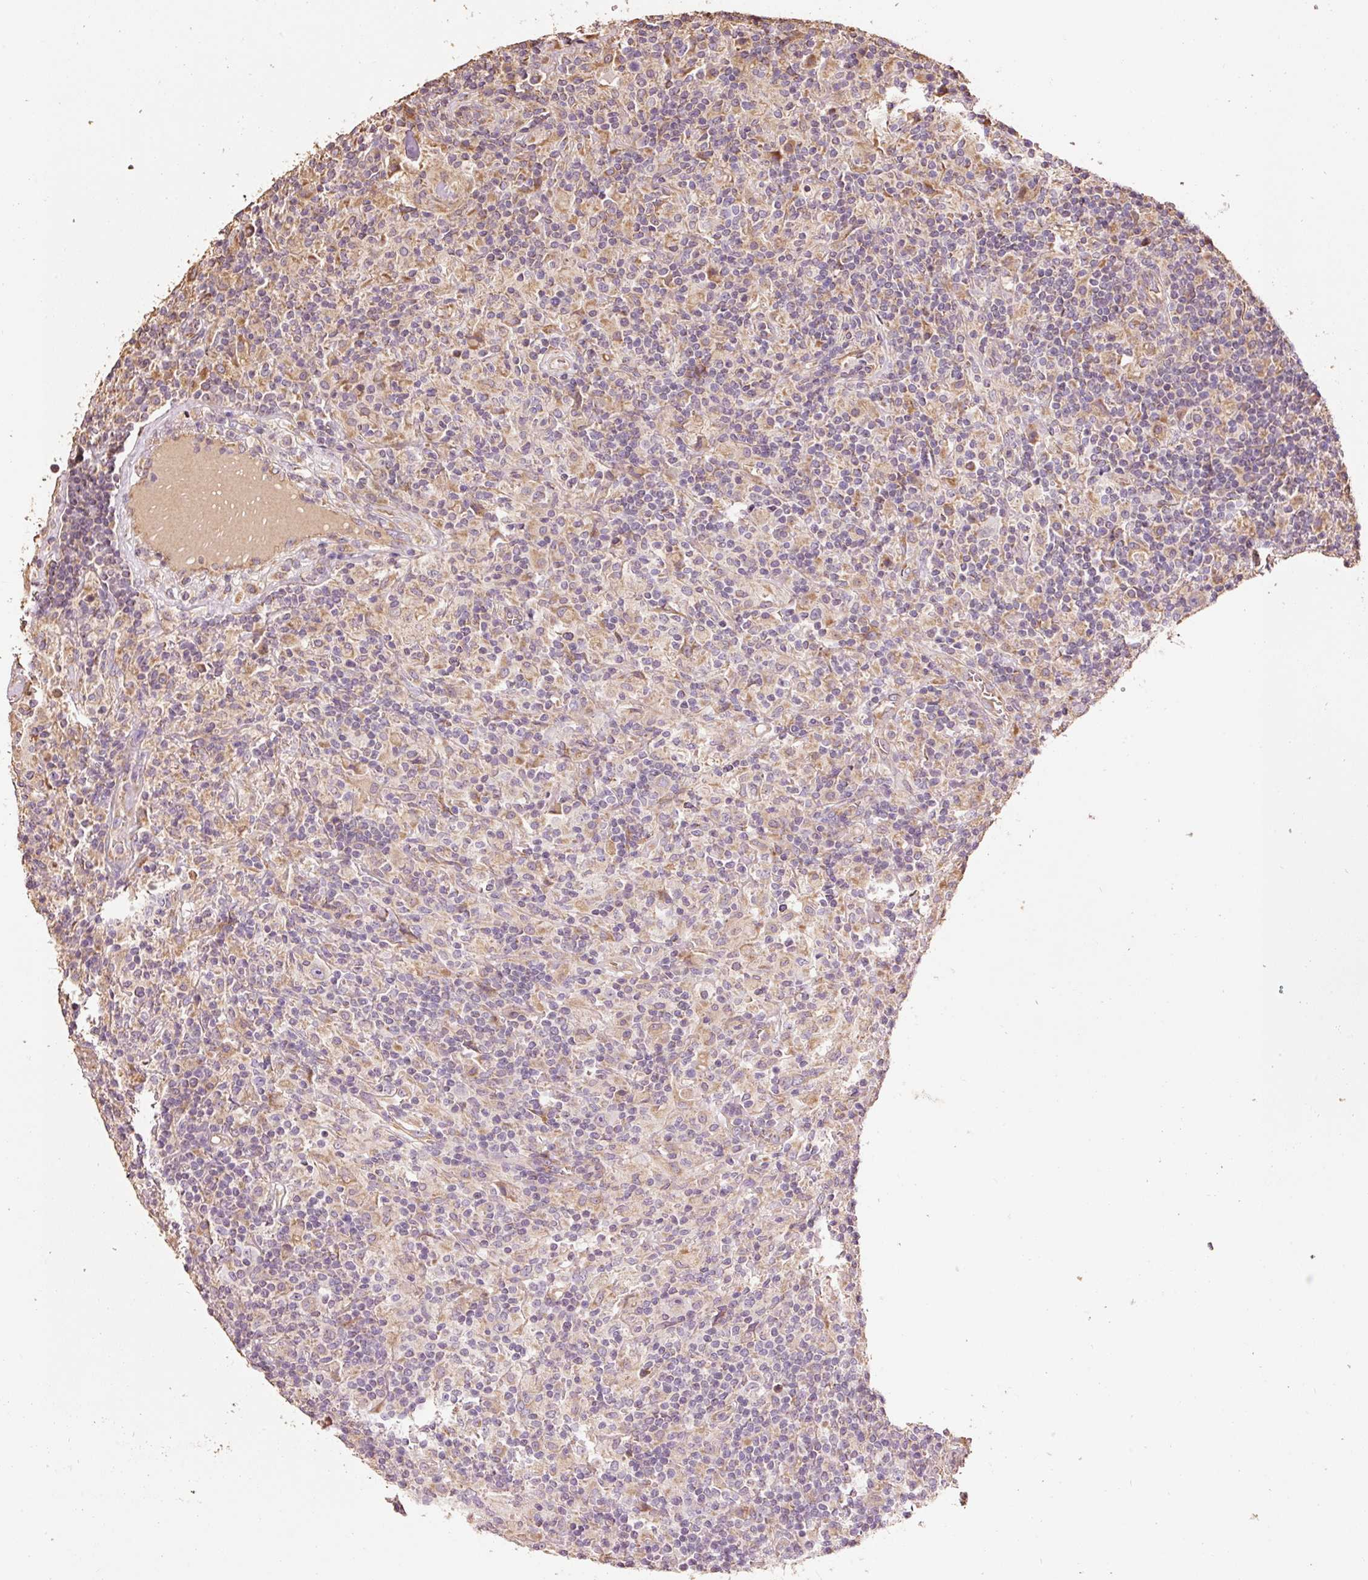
{"staining": {"intensity": "negative", "quantity": "none", "location": "none"}, "tissue": "lymphoma", "cell_type": "Tumor cells", "image_type": "cancer", "snomed": [{"axis": "morphology", "description": "Hodgkin's disease, NOS"}, {"axis": "topography", "description": "Lymph node"}], "caption": "Hodgkin's disease was stained to show a protein in brown. There is no significant positivity in tumor cells.", "gene": "EFHC1", "patient": {"sex": "male", "age": 70}}